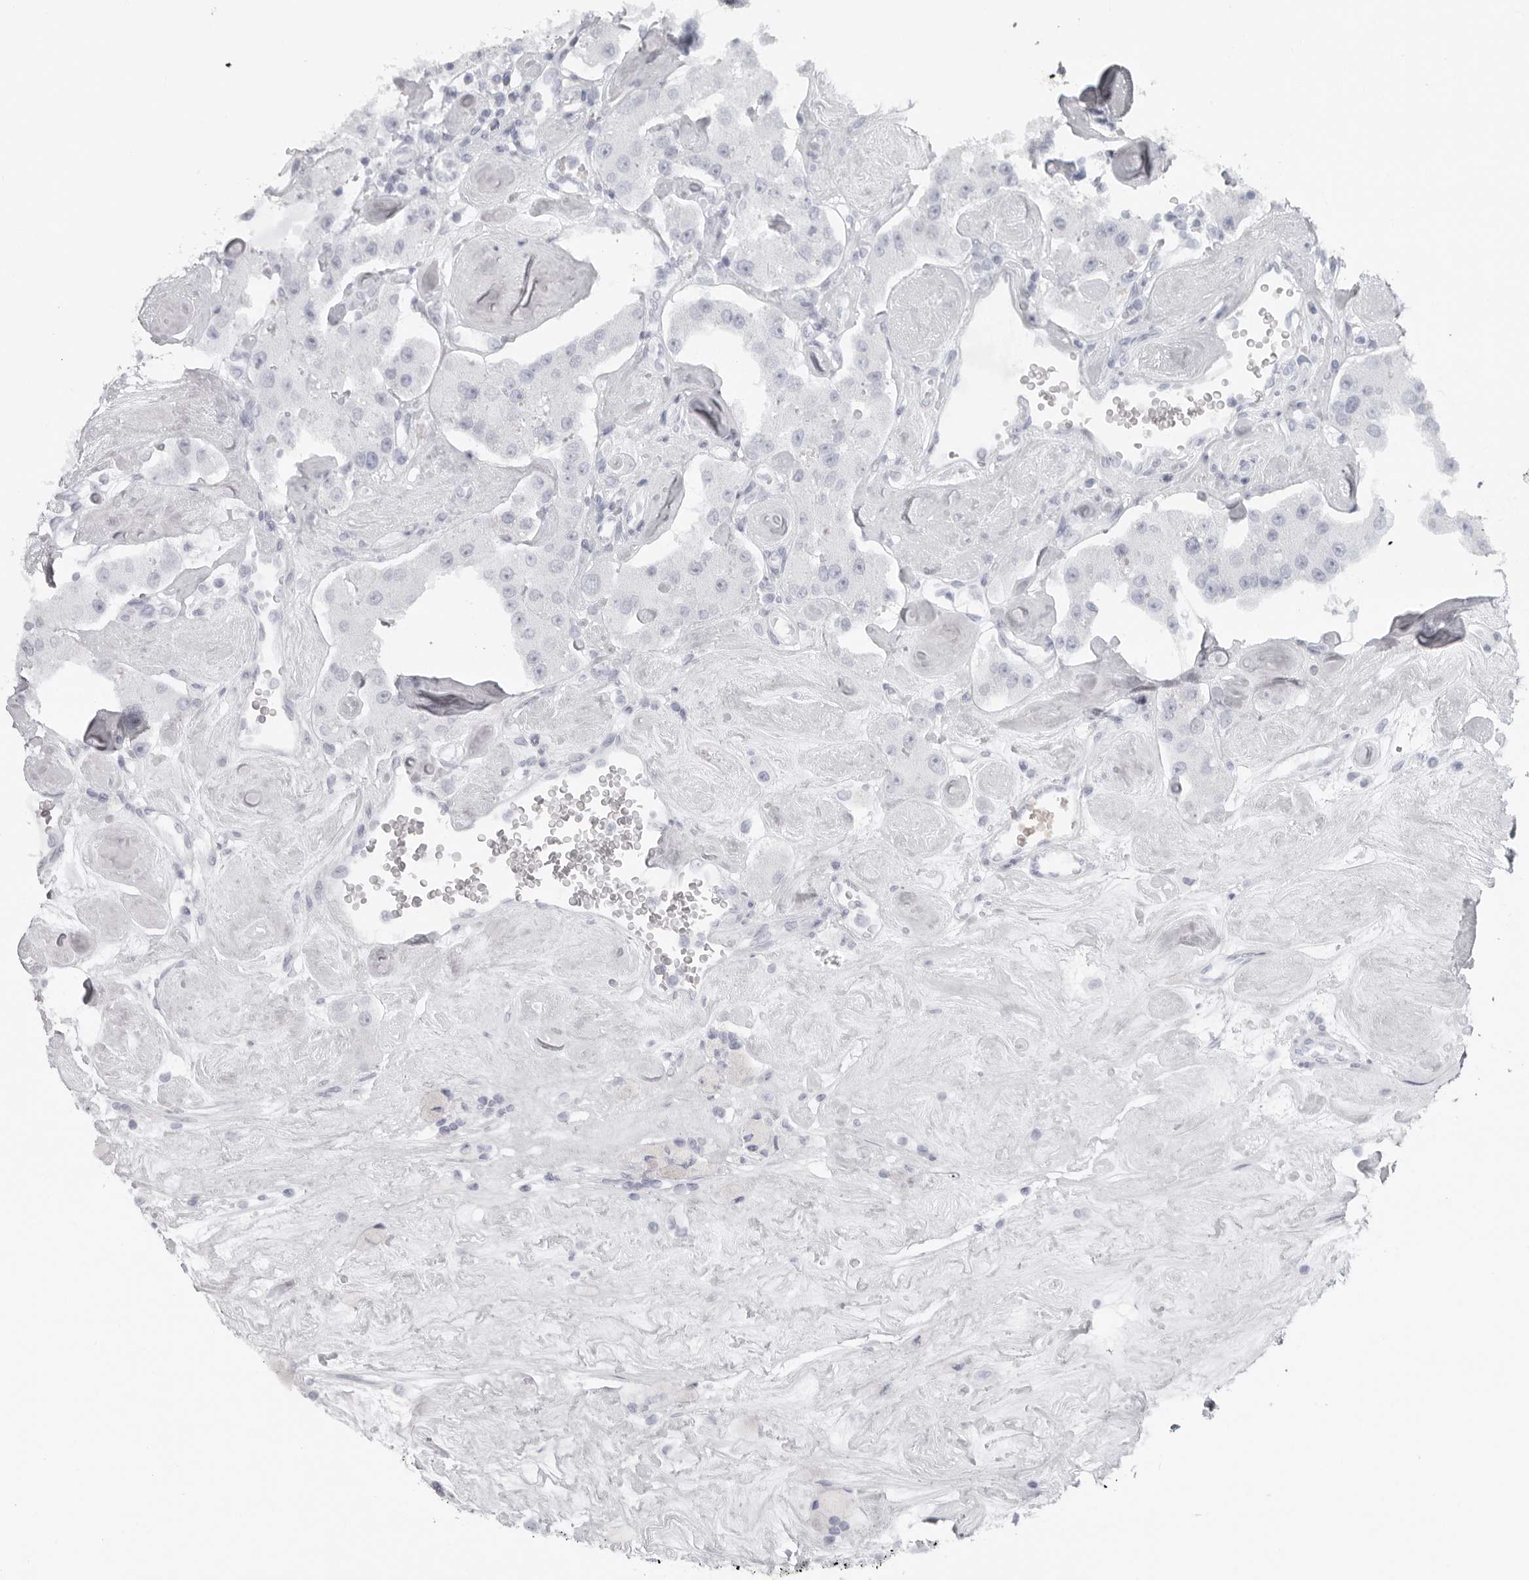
{"staining": {"intensity": "negative", "quantity": "none", "location": "none"}, "tissue": "carcinoid", "cell_type": "Tumor cells", "image_type": "cancer", "snomed": [{"axis": "morphology", "description": "Carcinoid, malignant, NOS"}, {"axis": "topography", "description": "Pancreas"}], "caption": "Tumor cells show no significant protein positivity in carcinoid.", "gene": "EPB41", "patient": {"sex": "male", "age": 41}}